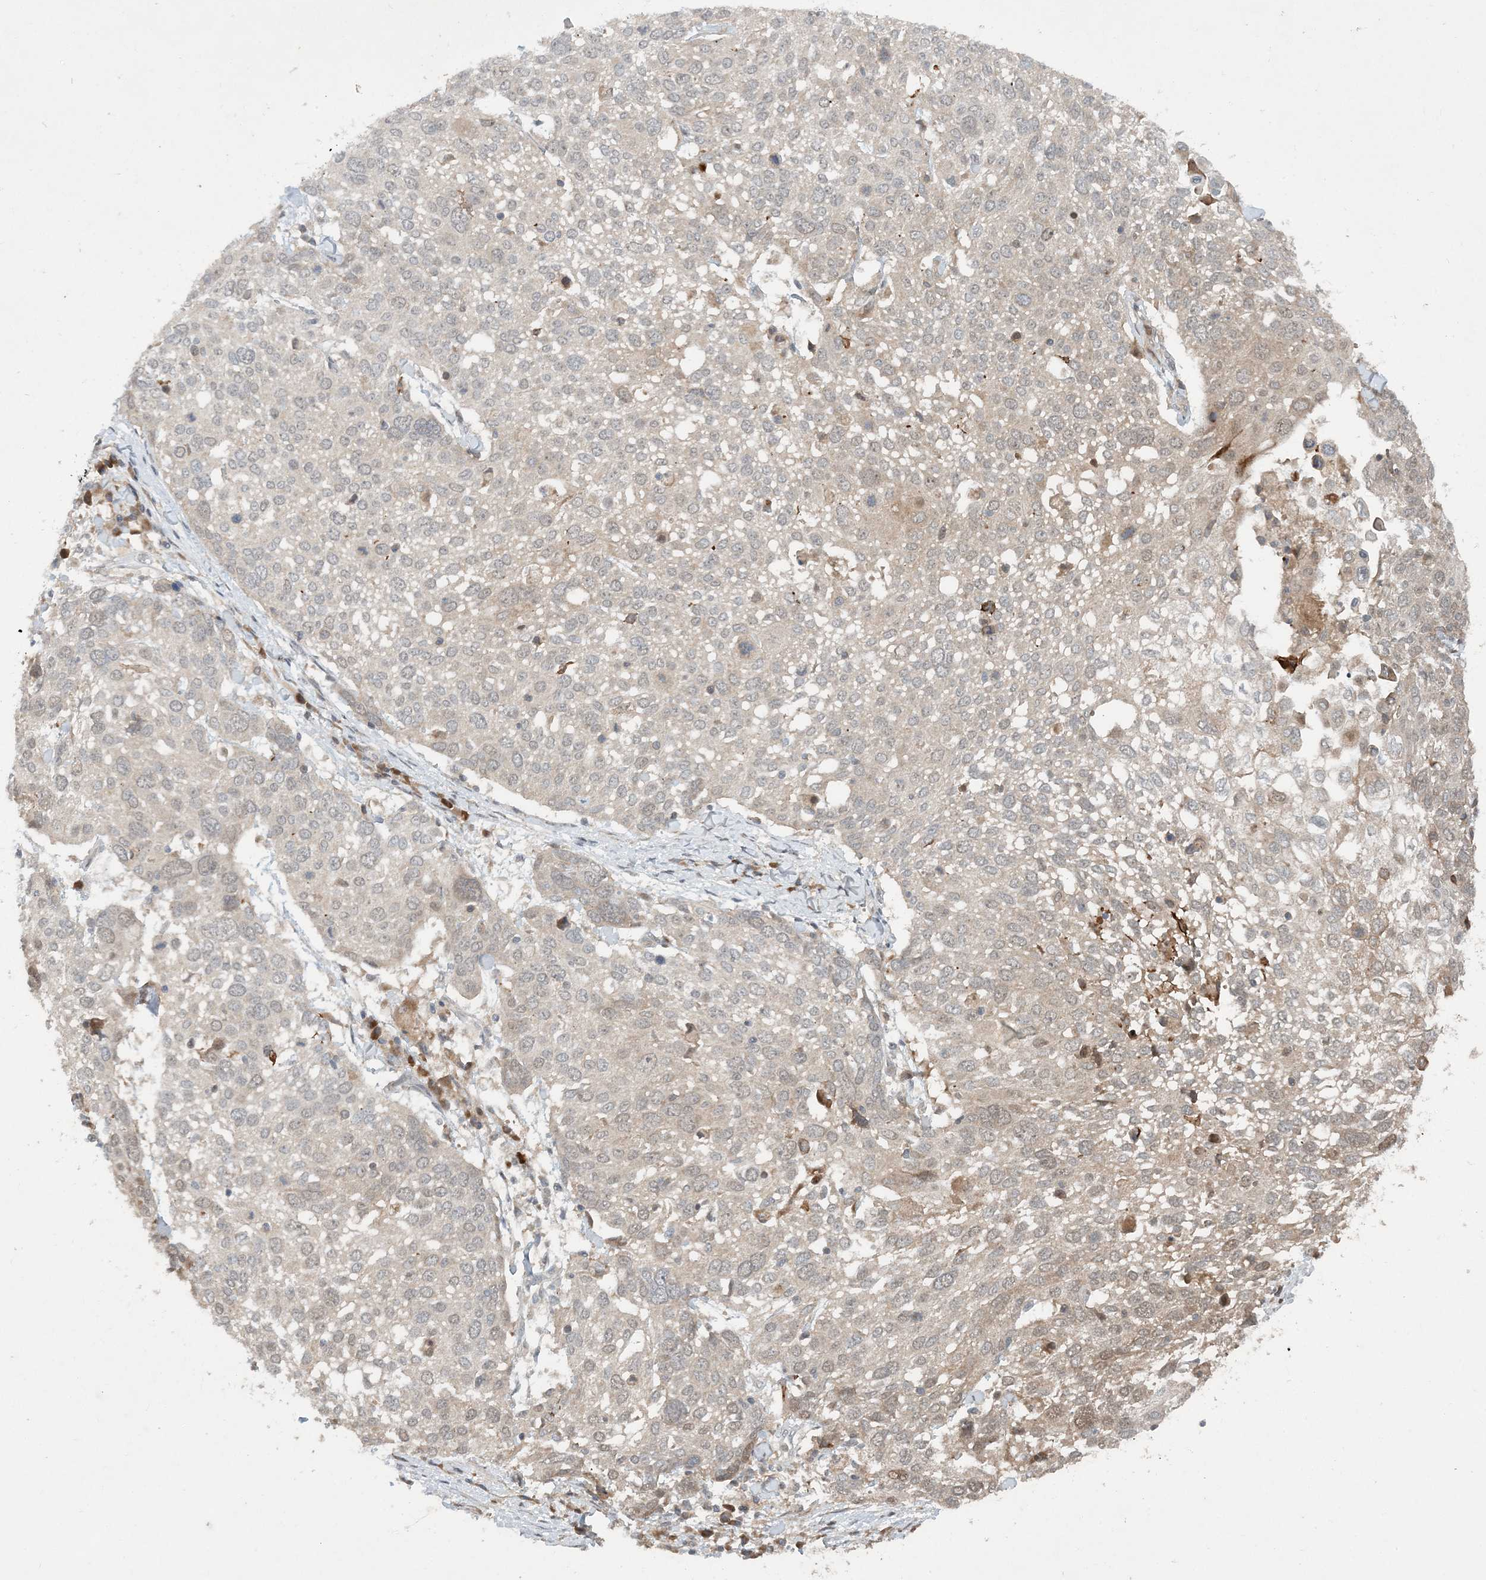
{"staining": {"intensity": "negative", "quantity": "none", "location": "none"}, "tissue": "lung cancer", "cell_type": "Tumor cells", "image_type": "cancer", "snomed": [{"axis": "morphology", "description": "Squamous cell carcinoma, NOS"}, {"axis": "topography", "description": "Lung"}], "caption": "Immunohistochemistry (IHC) photomicrograph of human lung squamous cell carcinoma stained for a protein (brown), which shows no expression in tumor cells.", "gene": "UBR3", "patient": {"sex": "male", "age": 65}}